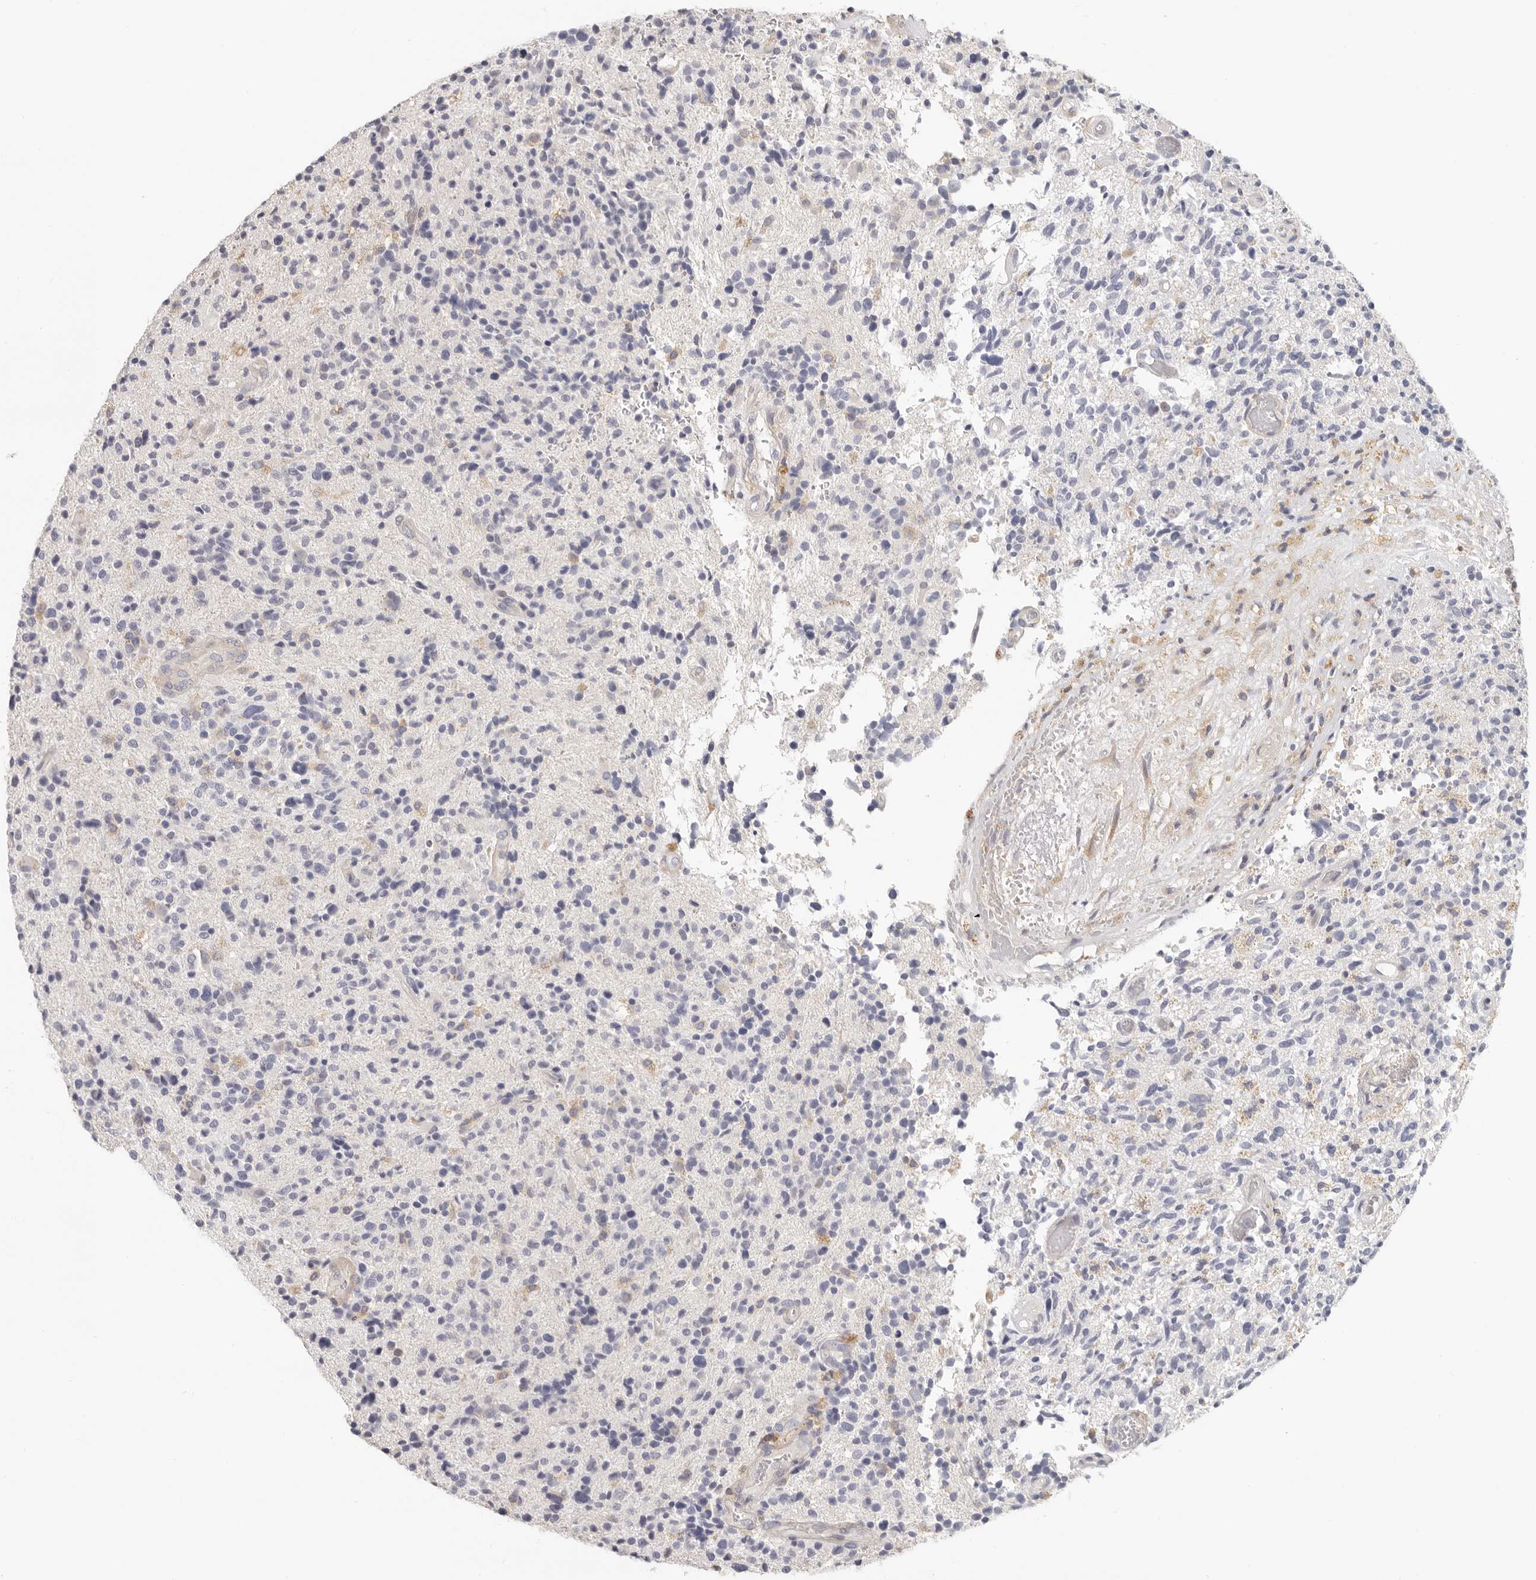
{"staining": {"intensity": "negative", "quantity": "none", "location": "none"}, "tissue": "glioma", "cell_type": "Tumor cells", "image_type": "cancer", "snomed": [{"axis": "morphology", "description": "Glioma, malignant, High grade"}, {"axis": "topography", "description": "Brain"}], "caption": "Protein analysis of malignant high-grade glioma shows no significant expression in tumor cells. The staining is performed using DAB (3,3'-diaminobenzidine) brown chromogen with nuclei counter-stained in using hematoxylin.", "gene": "ANXA9", "patient": {"sex": "male", "age": 72}}